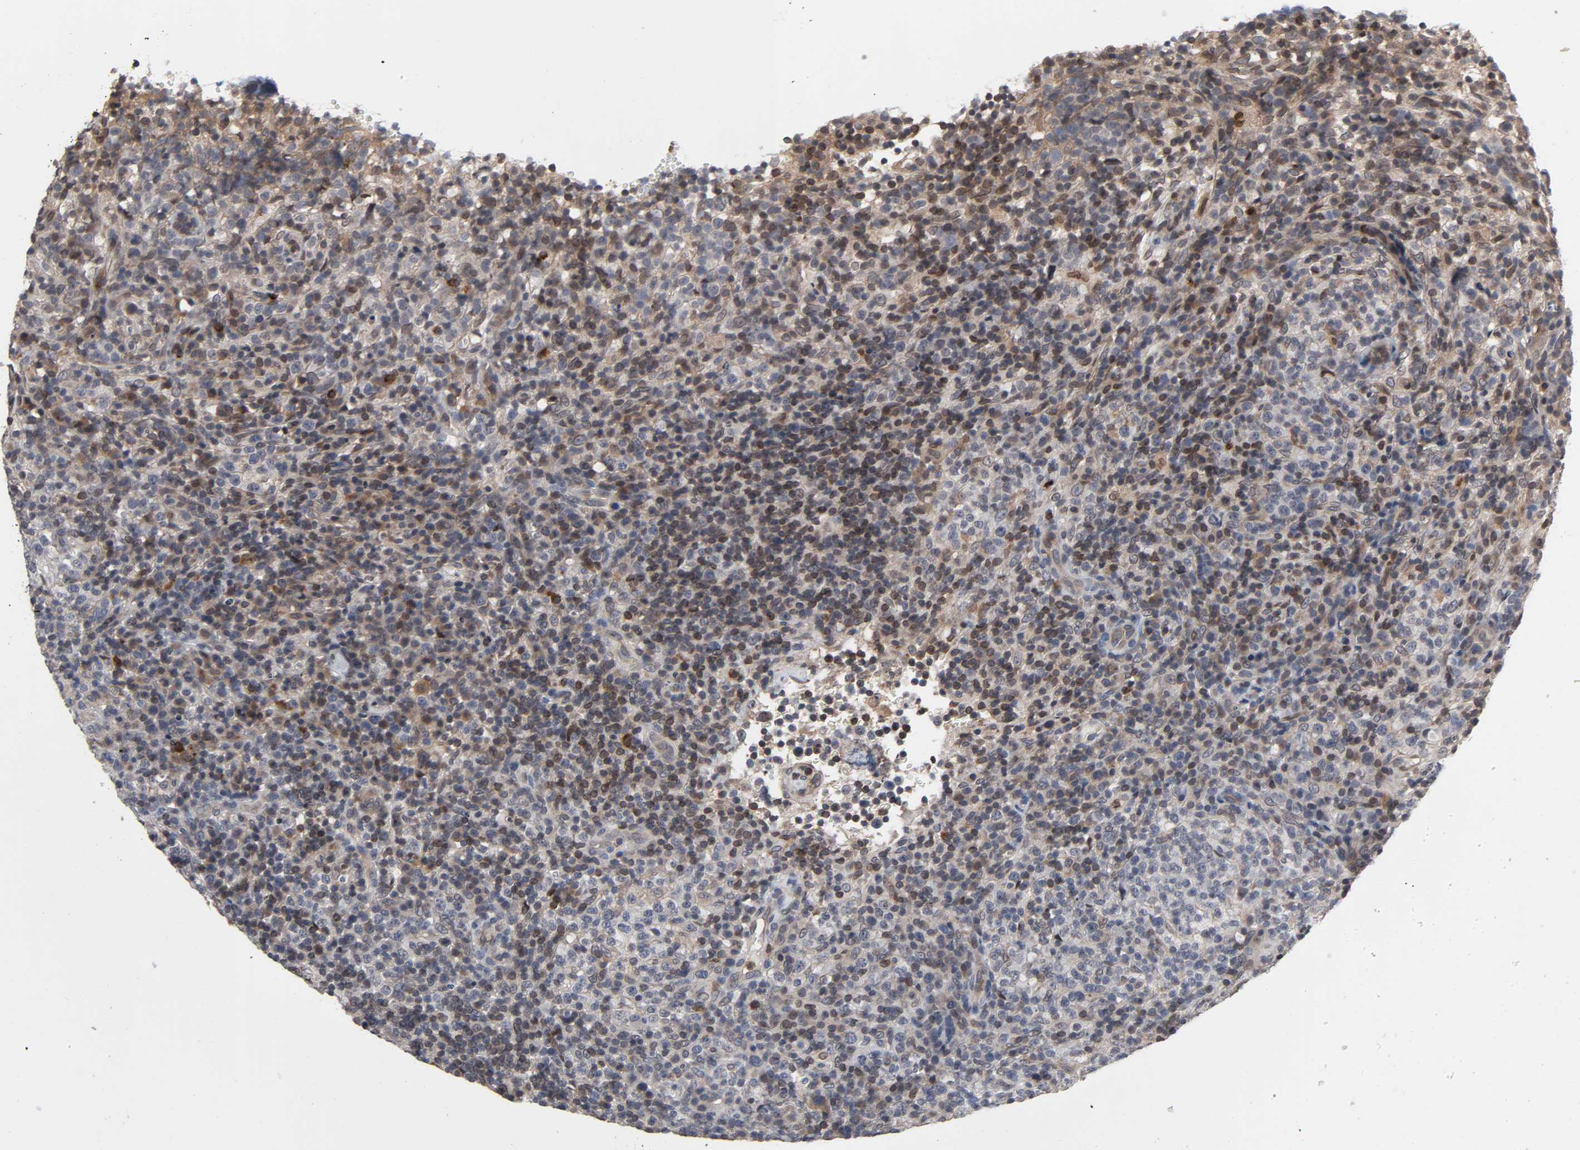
{"staining": {"intensity": "moderate", "quantity": "<25%", "location": "cytoplasmic/membranous,nuclear"}, "tissue": "lymphoma", "cell_type": "Tumor cells", "image_type": "cancer", "snomed": [{"axis": "morphology", "description": "Malignant lymphoma, non-Hodgkin's type, High grade"}, {"axis": "topography", "description": "Lymph node"}], "caption": "A brown stain labels moderate cytoplasmic/membranous and nuclear positivity of a protein in malignant lymphoma, non-Hodgkin's type (high-grade) tumor cells. (IHC, brightfield microscopy, high magnification).", "gene": "CCDC175", "patient": {"sex": "female", "age": 76}}